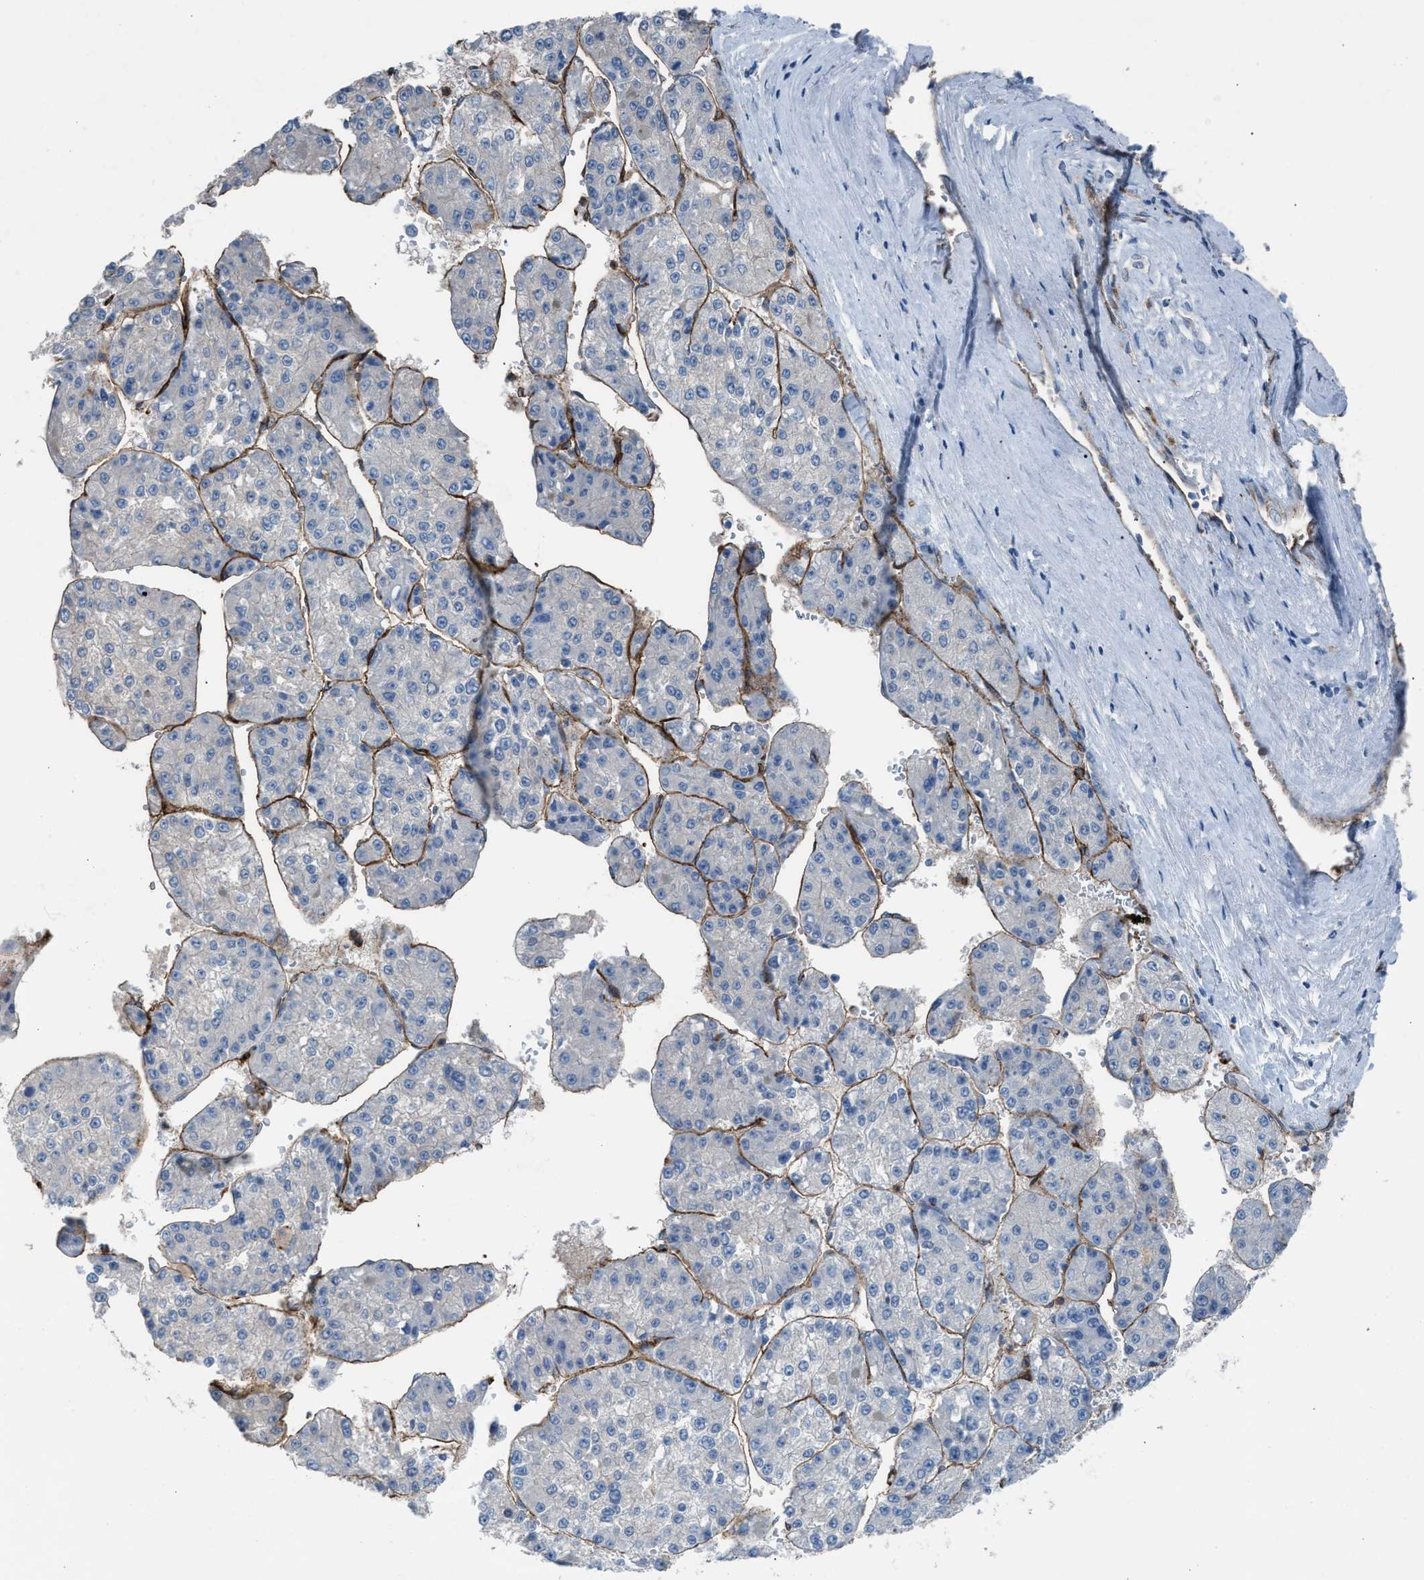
{"staining": {"intensity": "negative", "quantity": "none", "location": "none"}, "tissue": "liver cancer", "cell_type": "Tumor cells", "image_type": "cancer", "snomed": [{"axis": "morphology", "description": "Carcinoma, Hepatocellular, NOS"}, {"axis": "topography", "description": "Liver"}], "caption": "Immunohistochemistry (IHC) photomicrograph of liver hepatocellular carcinoma stained for a protein (brown), which exhibits no expression in tumor cells.", "gene": "DYSF", "patient": {"sex": "female", "age": 73}}